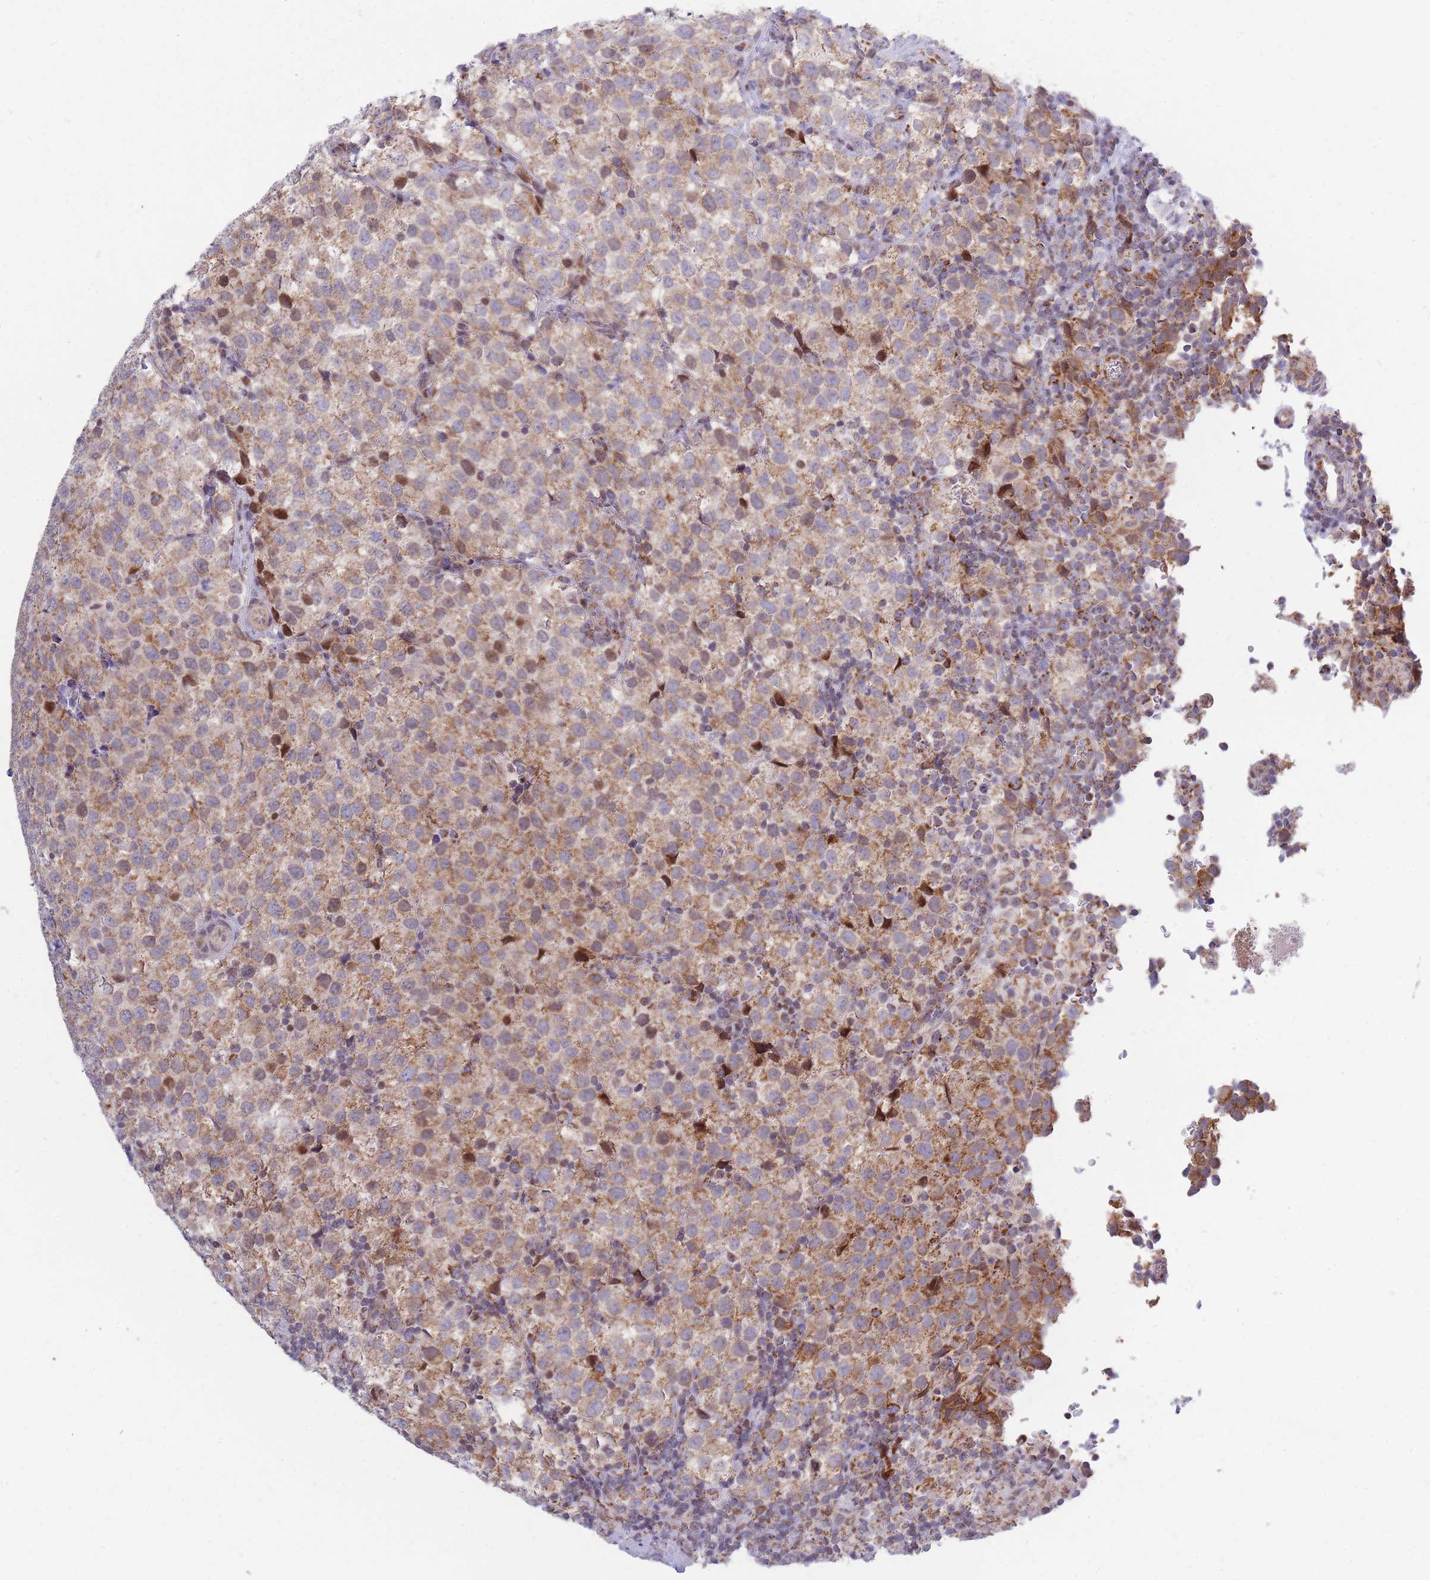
{"staining": {"intensity": "moderate", "quantity": ">75%", "location": "cytoplasmic/membranous"}, "tissue": "testis cancer", "cell_type": "Tumor cells", "image_type": "cancer", "snomed": [{"axis": "morphology", "description": "Seminoma, NOS"}, {"axis": "topography", "description": "Testis"}], "caption": "This is an image of immunohistochemistry staining of seminoma (testis), which shows moderate staining in the cytoplasmic/membranous of tumor cells.", "gene": "MOB4", "patient": {"sex": "male", "age": 34}}